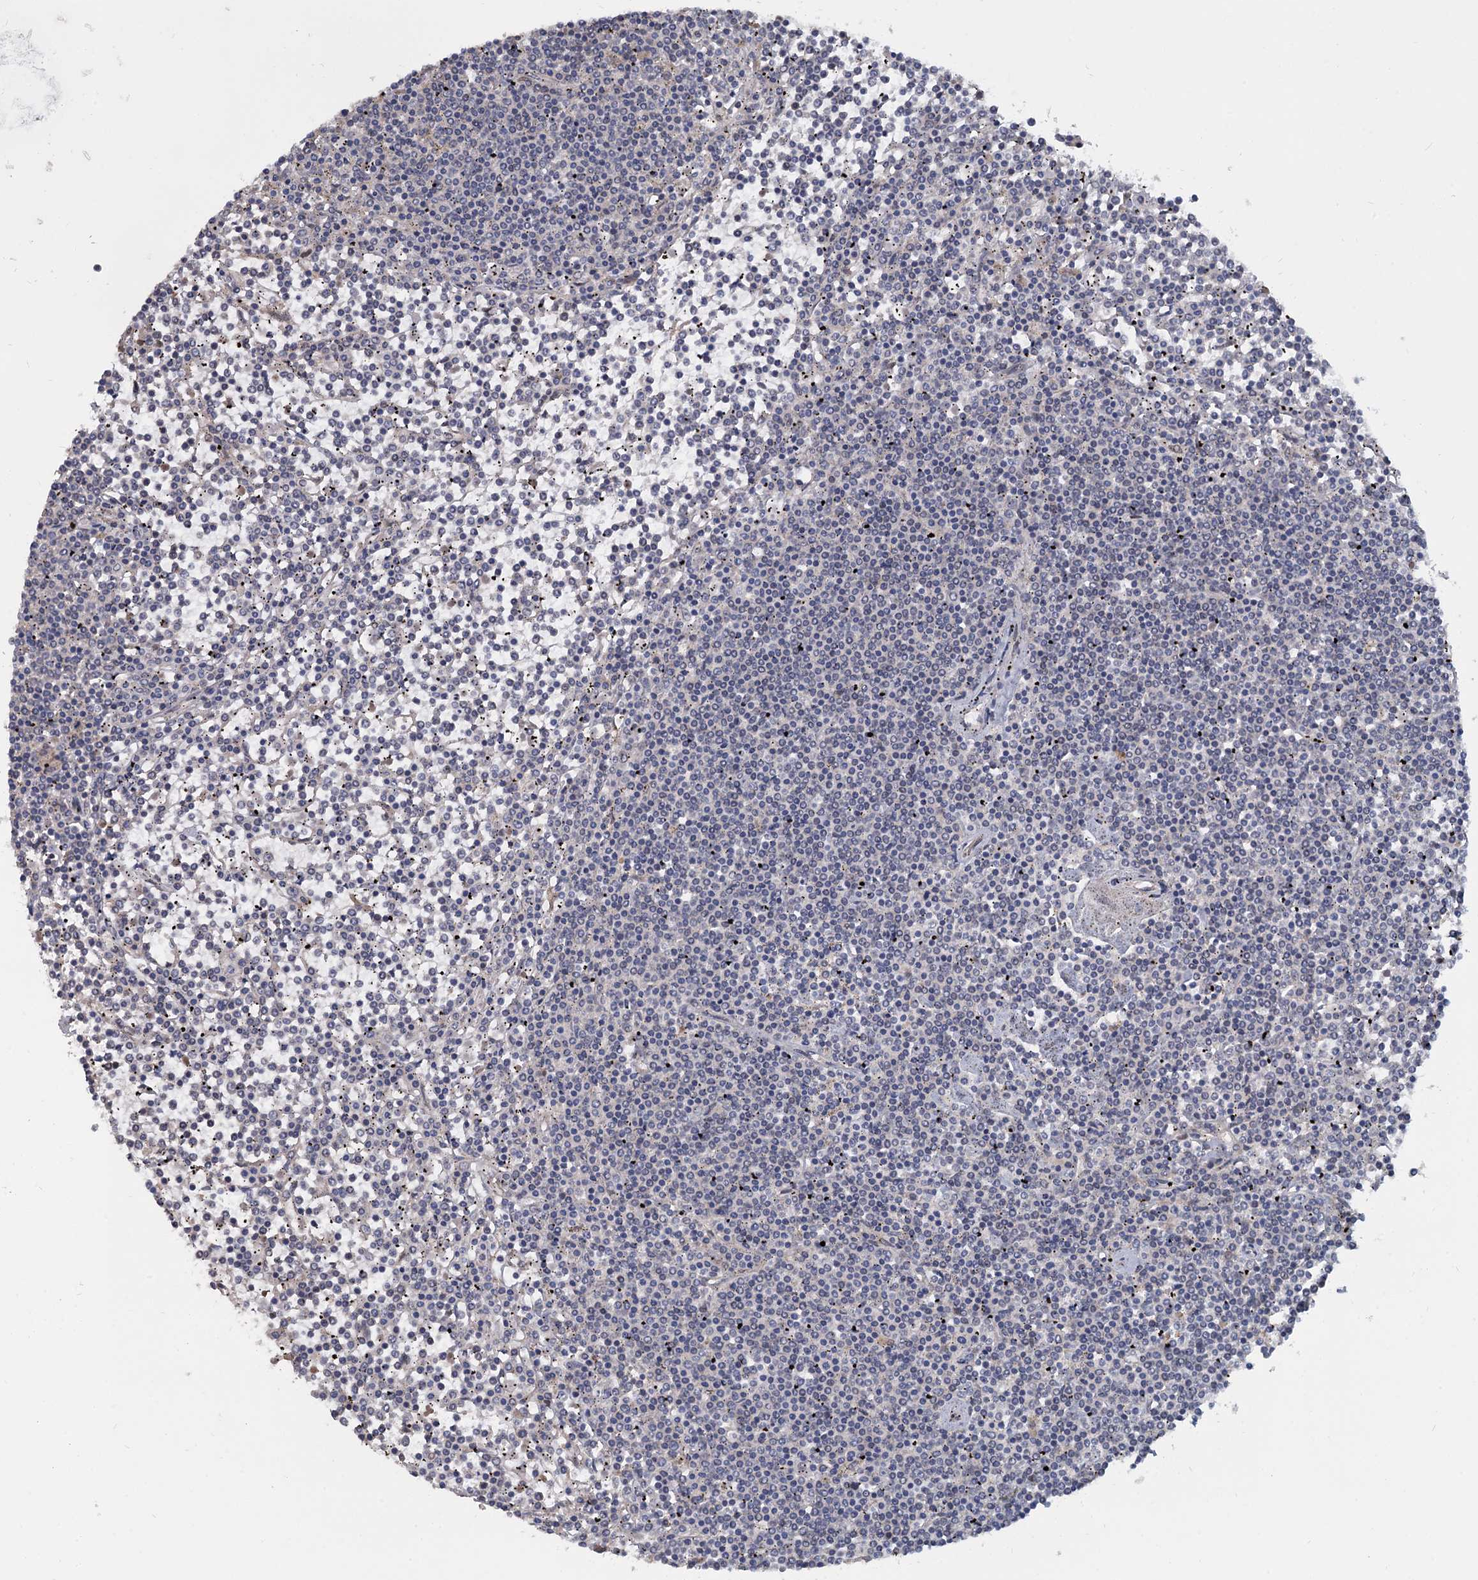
{"staining": {"intensity": "negative", "quantity": "none", "location": "none"}, "tissue": "lymphoma", "cell_type": "Tumor cells", "image_type": "cancer", "snomed": [{"axis": "morphology", "description": "Malignant lymphoma, non-Hodgkin's type, Low grade"}, {"axis": "topography", "description": "Spleen"}], "caption": "Protein analysis of malignant lymphoma, non-Hodgkin's type (low-grade) reveals no significant positivity in tumor cells. (DAB (3,3'-diaminobenzidine) IHC with hematoxylin counter stain).", "gene": "RPRD1A", "patient": {"sex": "female", "age": 19}}